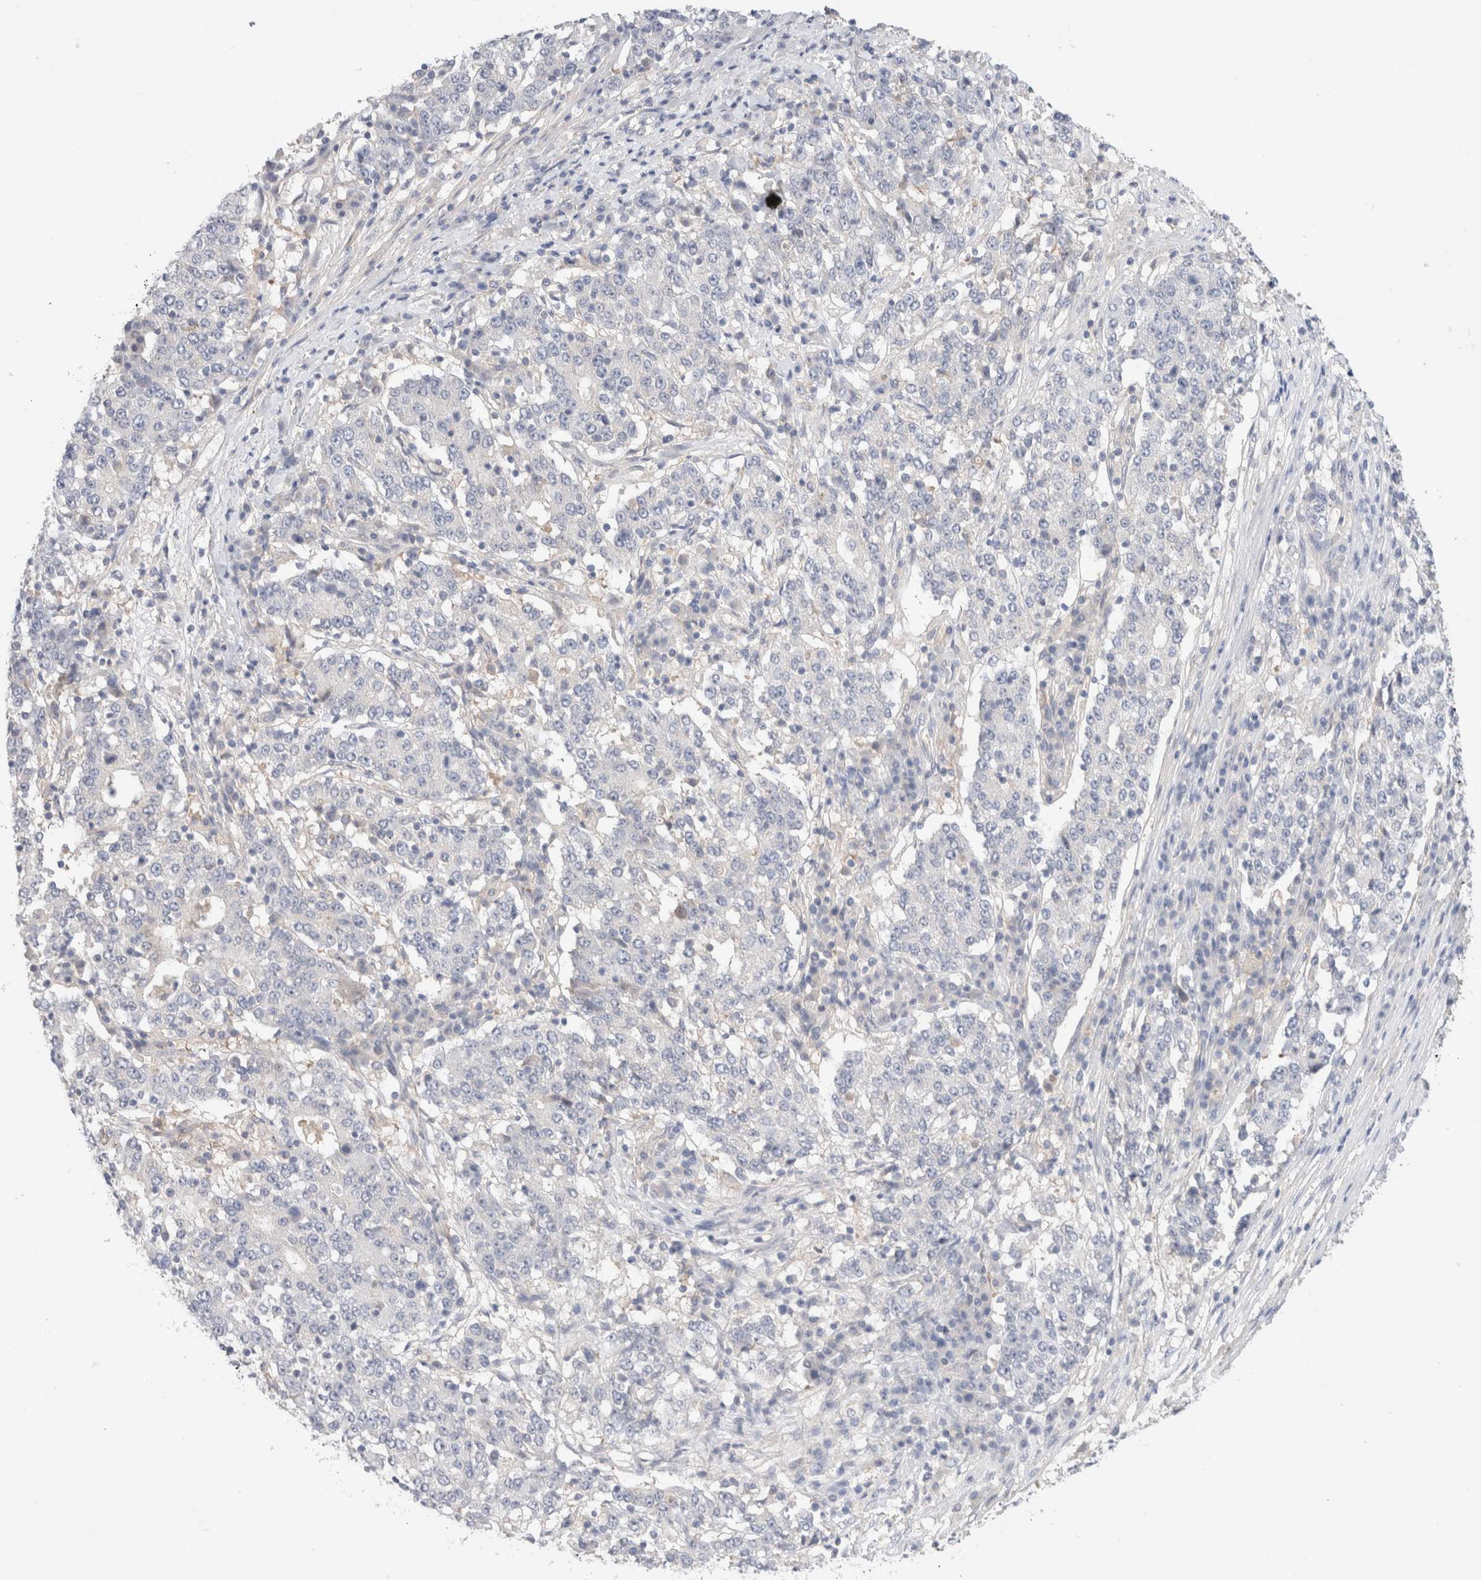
{"staining": {"intensity": "negative", "quantity": "none", "location": "none"}, "tissue": "stomach cancer", "cell_type": "Tumor cells", "image_type": "cancer", "snomed": [{"axis": "morphology", "description": "Adenocarcinoma, NOS"}, {"axis": "topography", "description": "Stomach"}], "caption": "This is an immunohistochemistry histopathology image of human stomach cancer. There is no positivity in tumor cells.", "gene": "SDR16C5", "patient": {"sex": "male", "age": 59}}